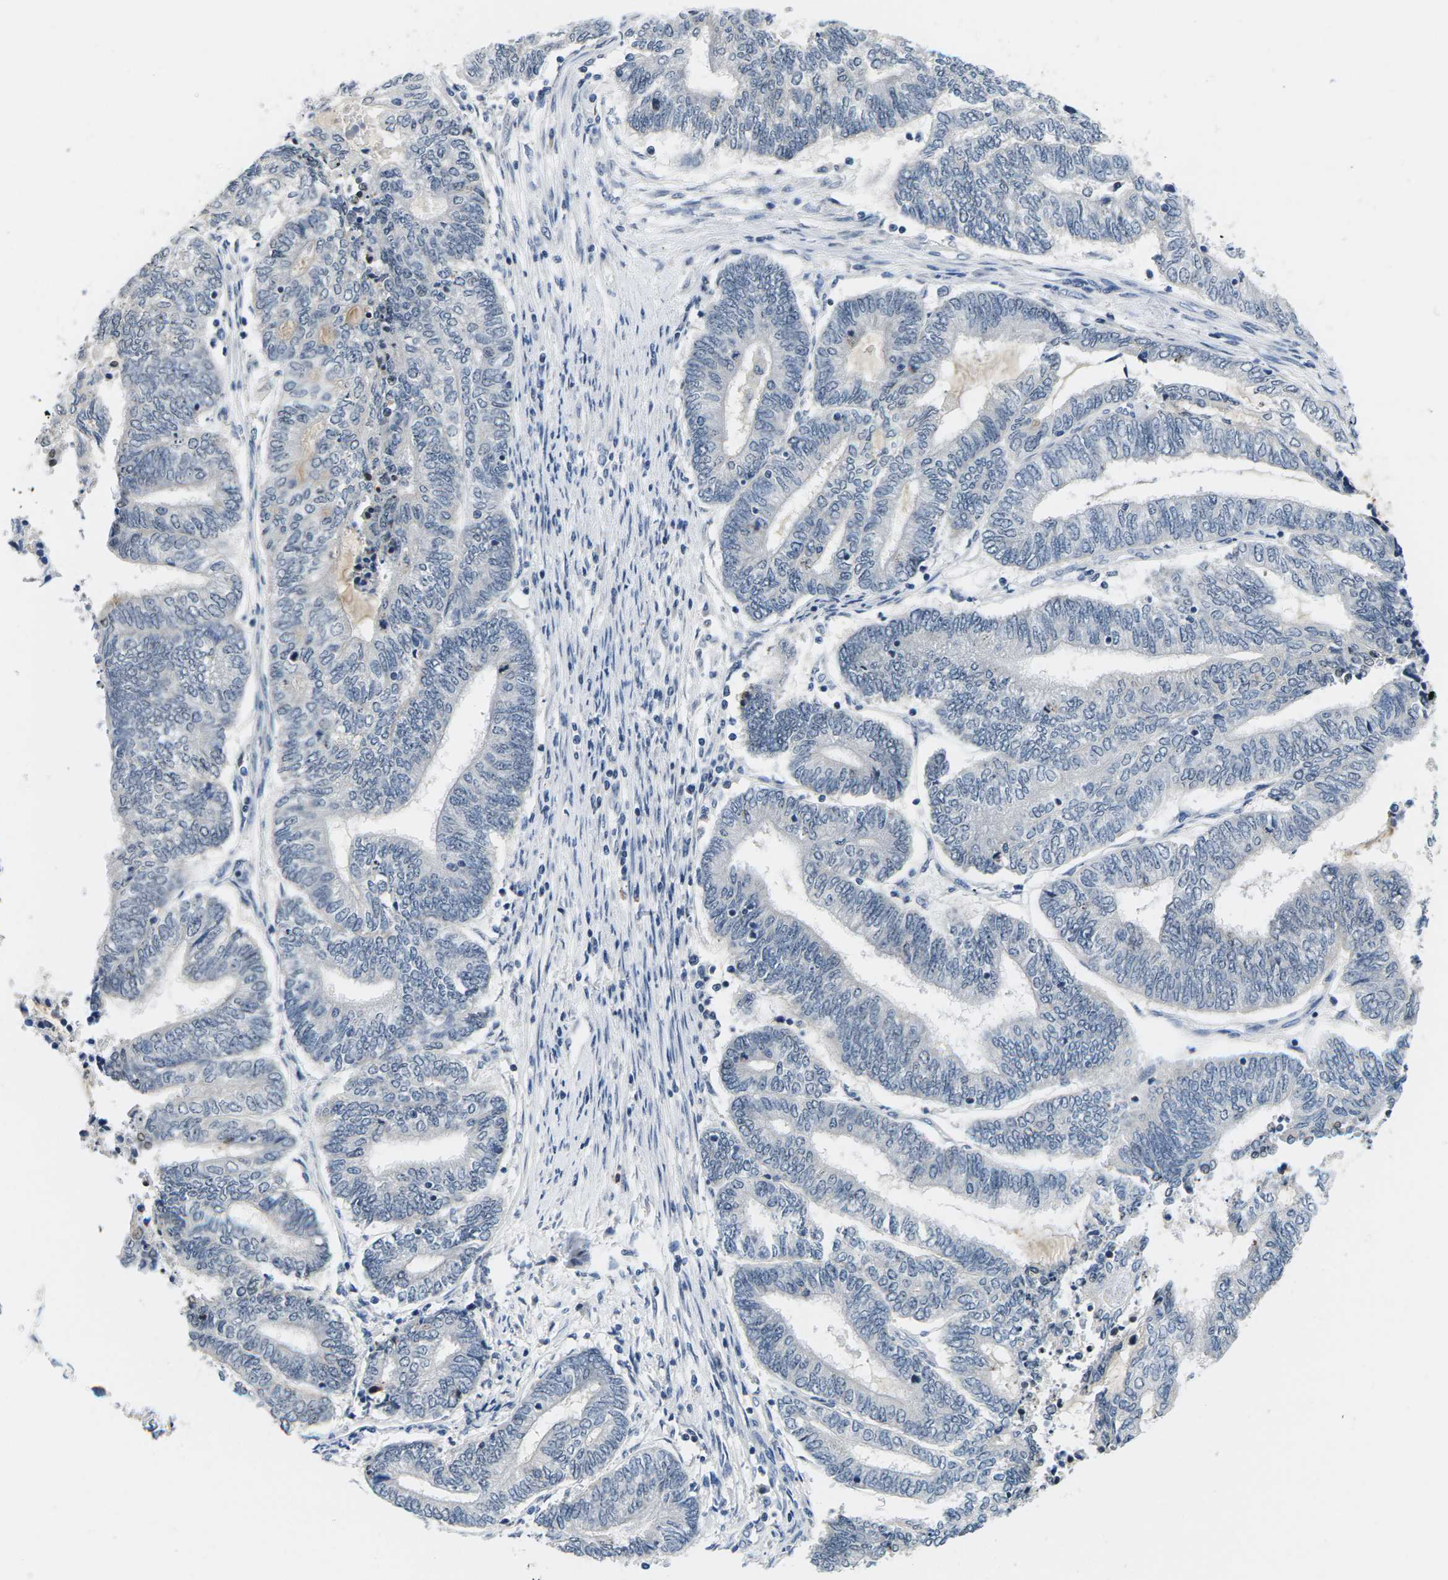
{"staining": {"intensity": "negative", "quantity": "none", "location": "none"}, "tissue": "endometrial cancer", "cell_type": "Tumor cells", "image_type": "cancer", "snomed": [{"axis": "morphology", "description": "Adenocarcinoma, NOS"}, {"axis": "topography", "description": "Uterus"}, {"axis": "topography", "description": "Endometrium"}], "caption": "Endometrial cancer was stained to show a protein in brown. There is no significant expression in tumor cells.", "gene": "NSRP1", "patient": {"sex": "female", "age": 70}}